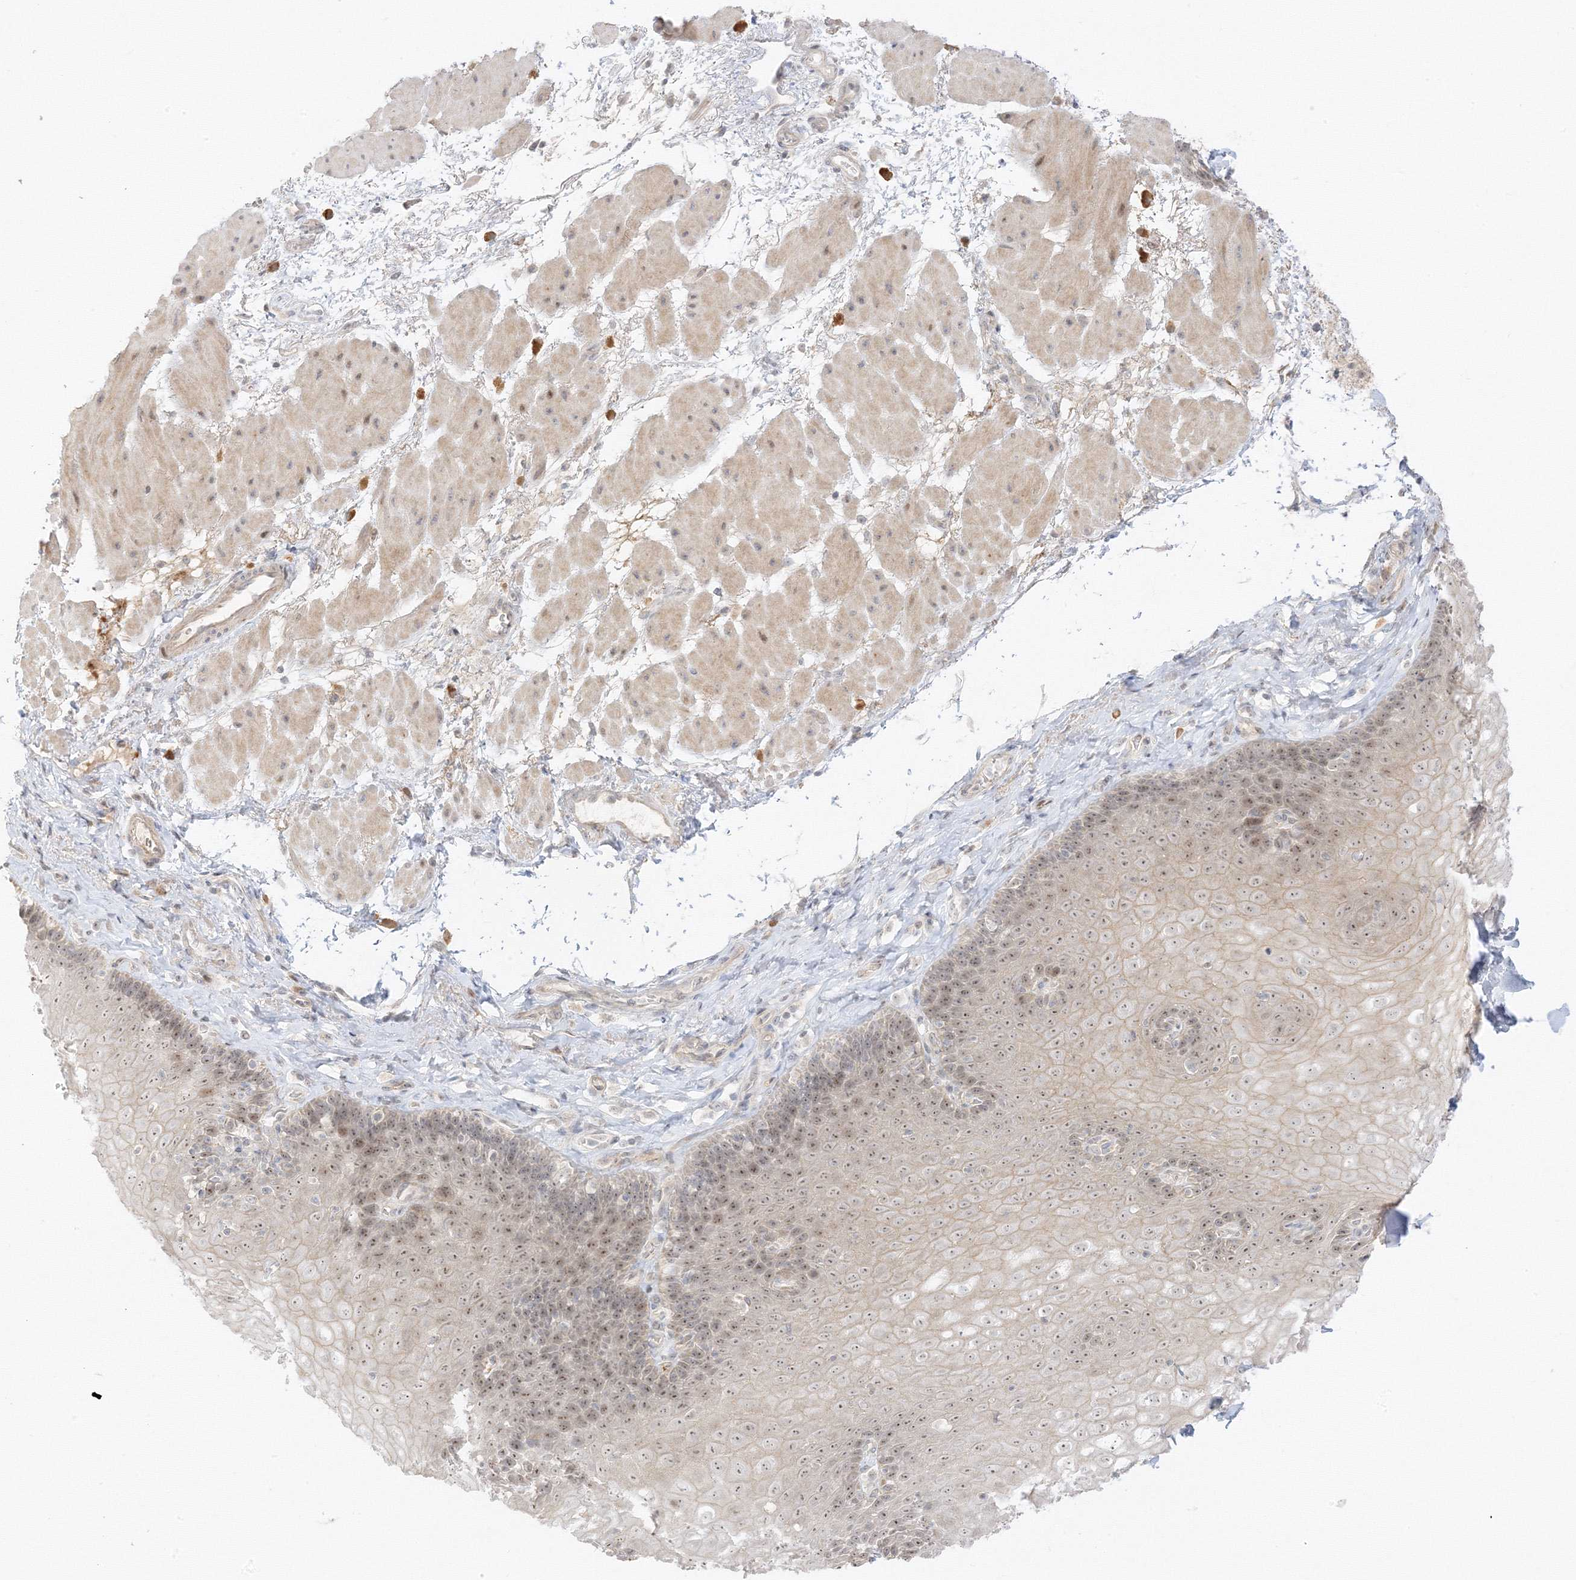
{"staining": {"intensity": "moderate", "quantity": "25%-75%", "location": "nuclear"}, "tissue": "esophagus", "cell_type": "Squamous epithelial cells", "image_type": "normal", "snomed": [{"axis": "morphology", "description": "Normal tissue, NOS"}, {"axis": "topography", "description": "Esophagus"}], "caption": "The micrograph exhibits immunohistochemical staining of benign esophagus. There is moderate nuclear positivity is seen in approximately 25%-75% of squamous epithelial cells.", "gene": "ETAA1", "patient": {"sex": "female", "age": 66}}